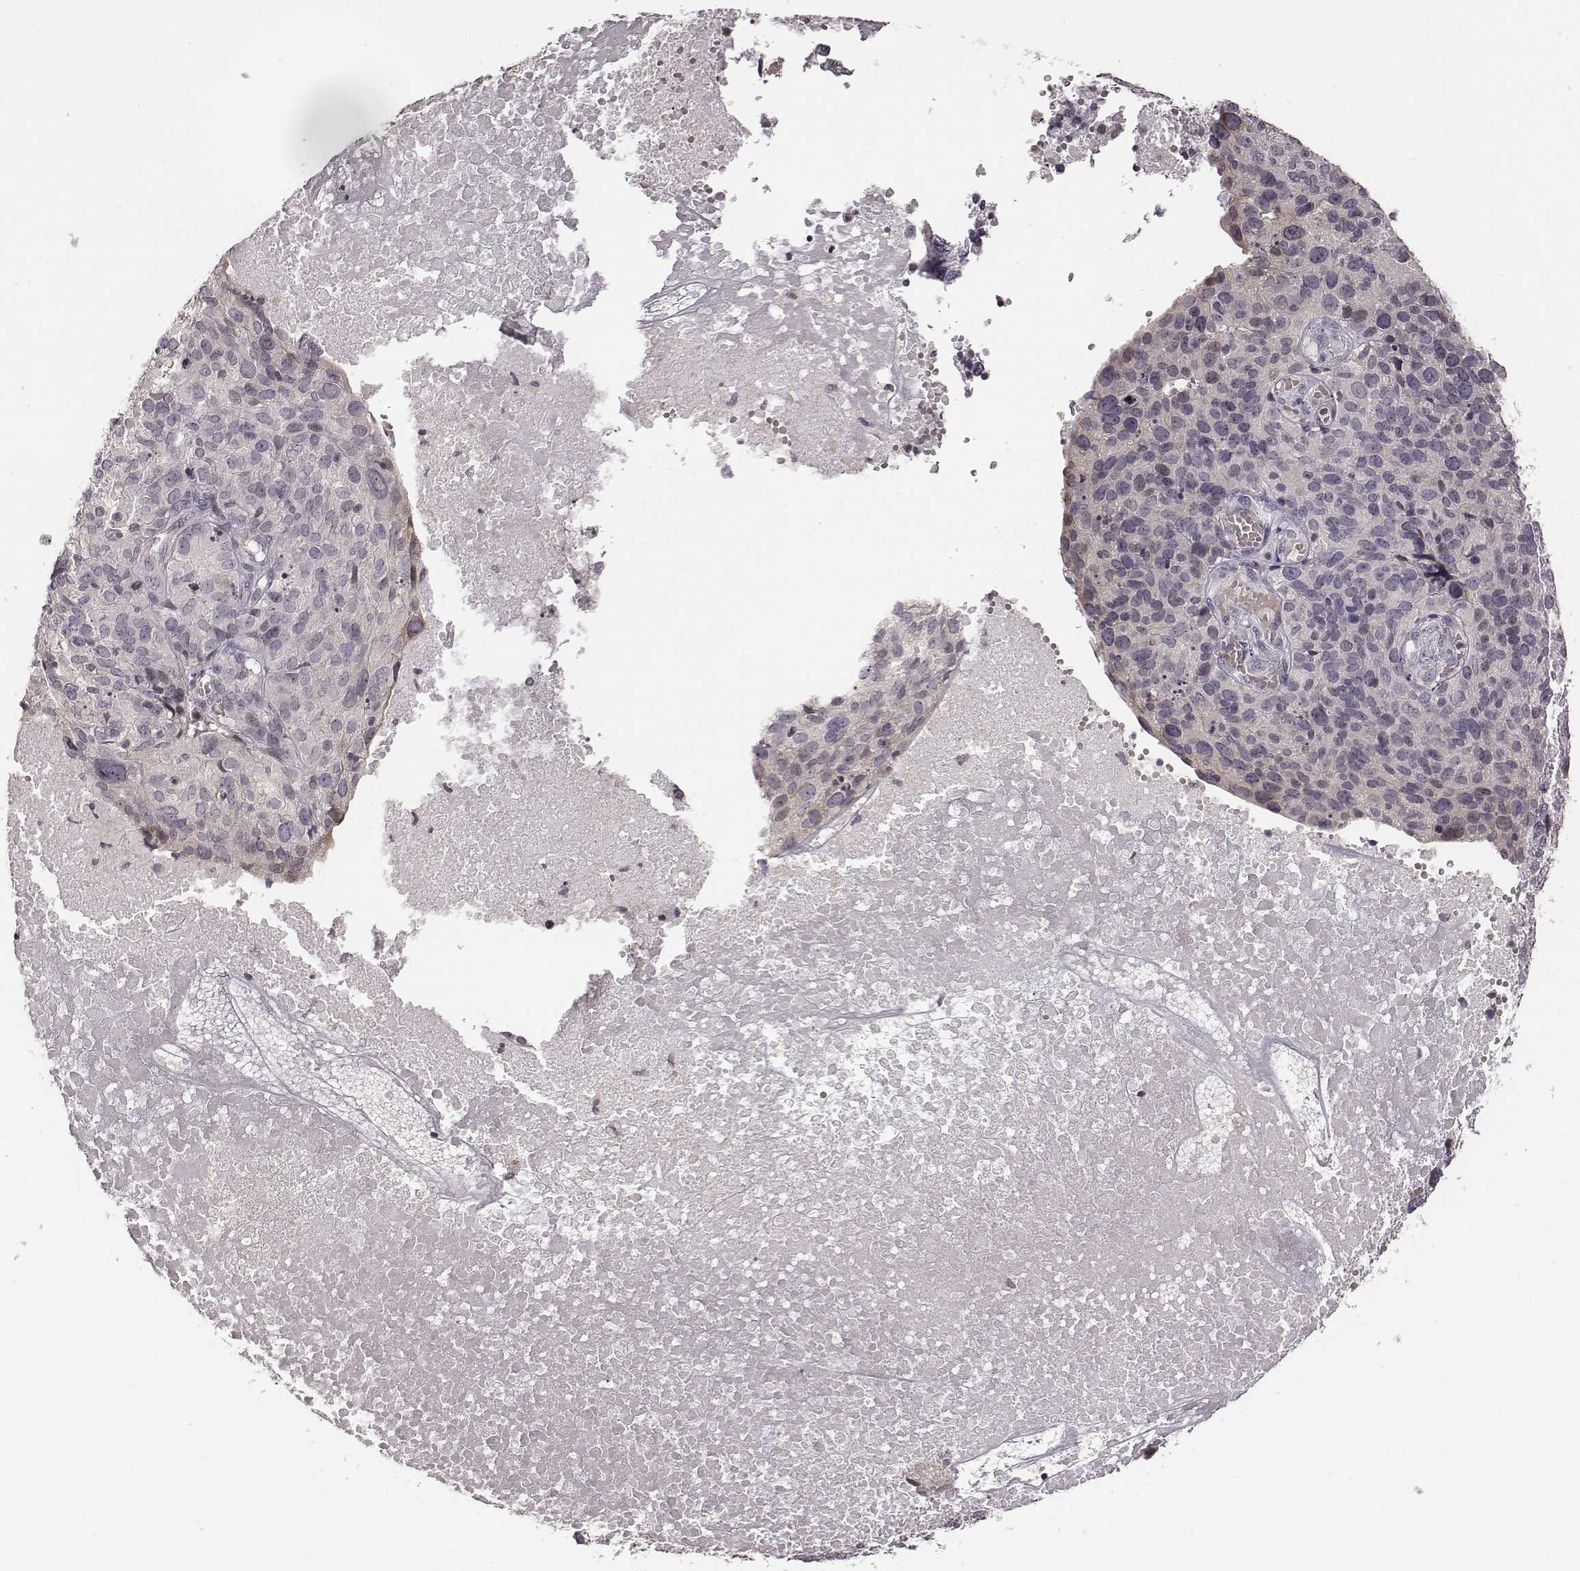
{"staining": {"intensity": "negative", "quantity": "none", "location": "none"}, "tissue": "ovarian cancer", "cell_type": "Tumor cells", "image_type": "cancer", "snomed": [{"axis": "morphology", "description": "Carcinoma, endometroid"}, {"axis": "topography", "description": "Ovary"}], "caption": "A high-resolution image shows immunohistochemistry (IHC) staining of ovarian cancer, which exhibits no significant staining in tumor cells.", "gene": "GRM4", "patient": {"sex": "female", "age": 58}}